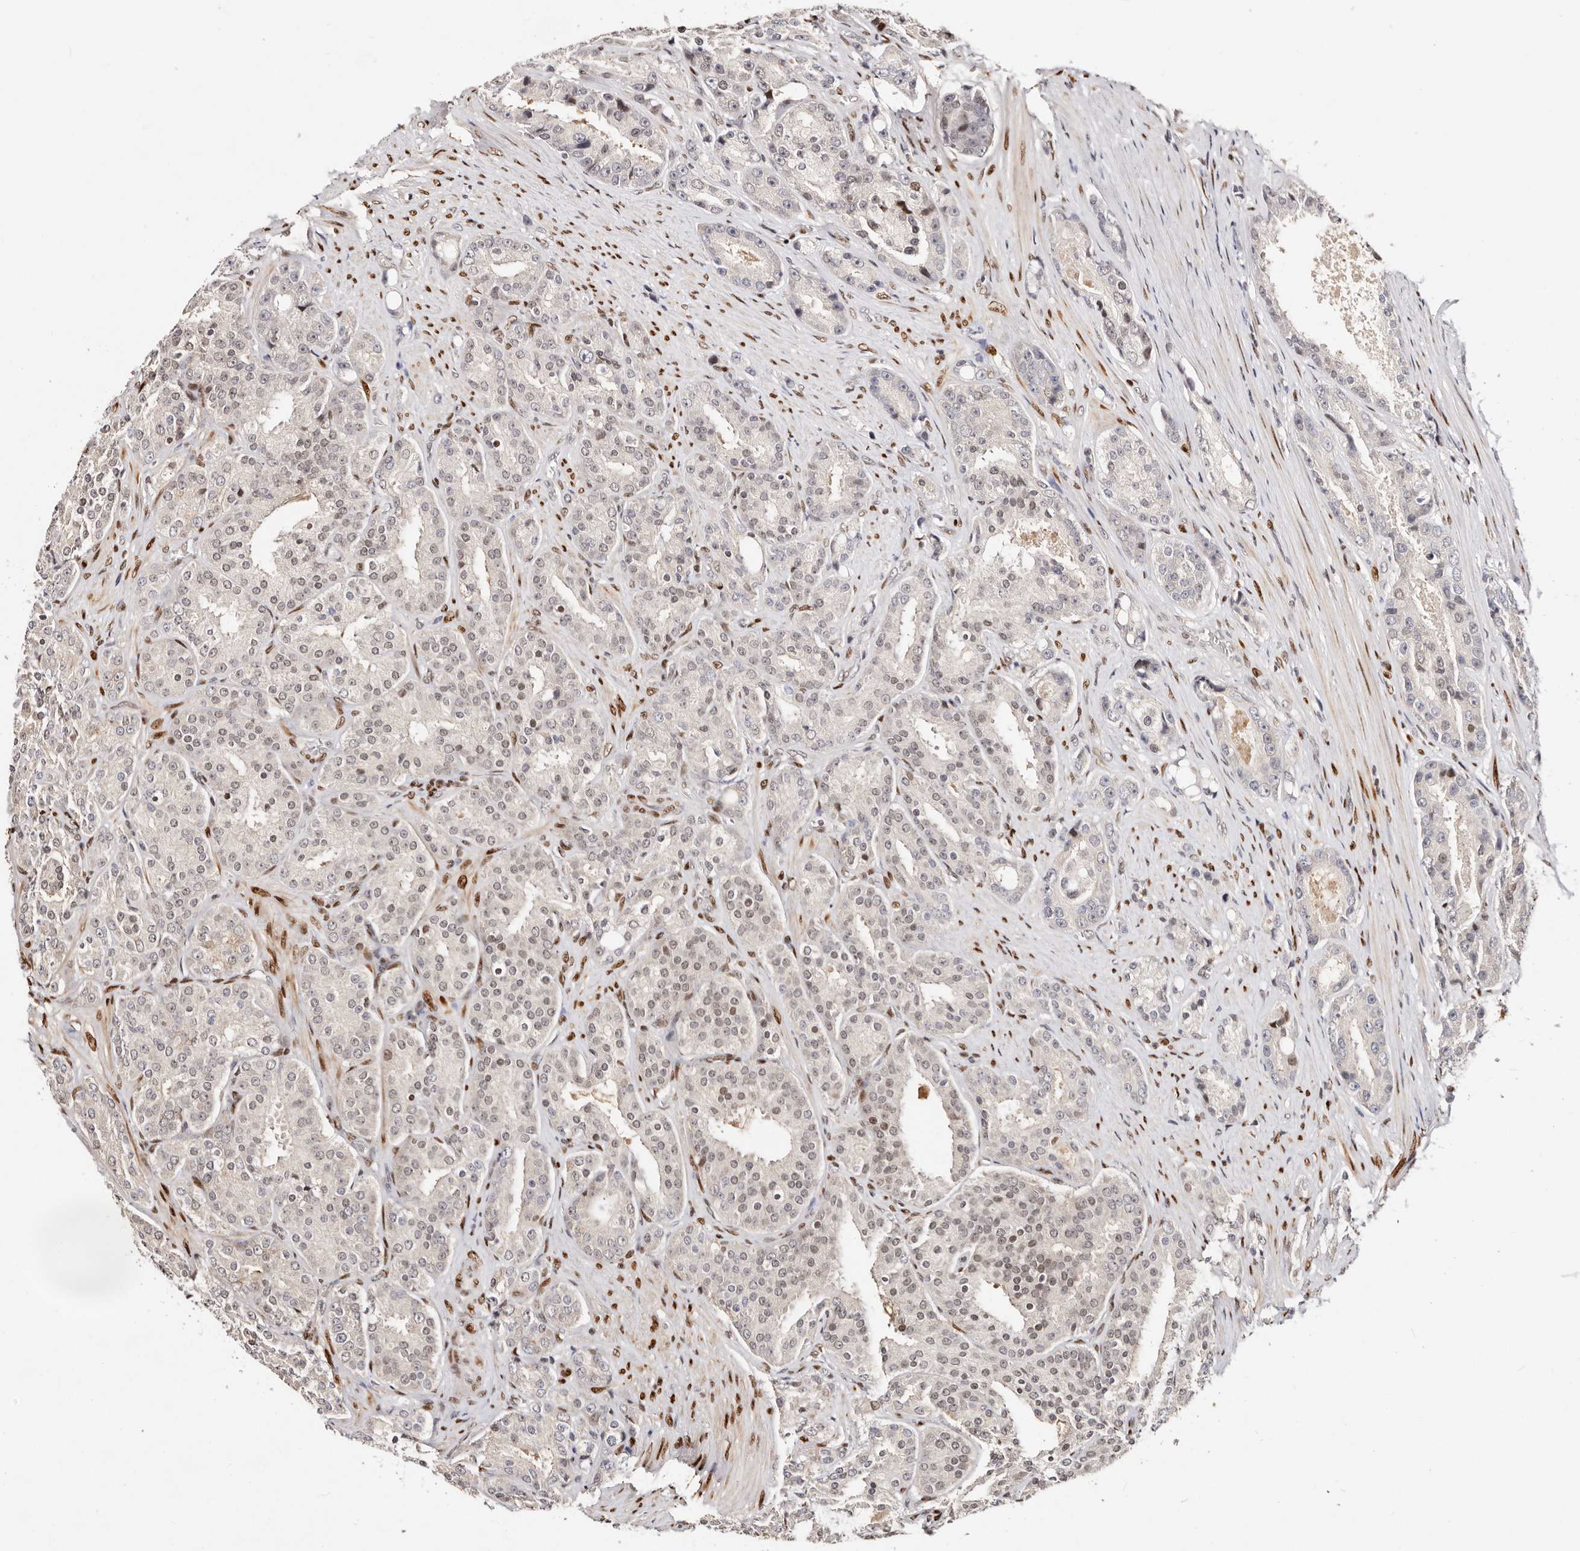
{"staining": {"intensity": "negative", "quantity": "none", "location": "none"}, "tissue": "prostate cancer", "cell_type": "Tumor cells", "image_type": "cancer", "snomed": [{"axis": "morphology", "description": "Adenocarcinoma, High grade"}, {"axis": "topography", "description": "Prostate"}], "caption": "Tumor cells are negative for protein expression in human prostate cancer (high-grade adenocarcinoma).", "gene": "IQGAP3", "patient": {"sex": "male", "age": 60}}